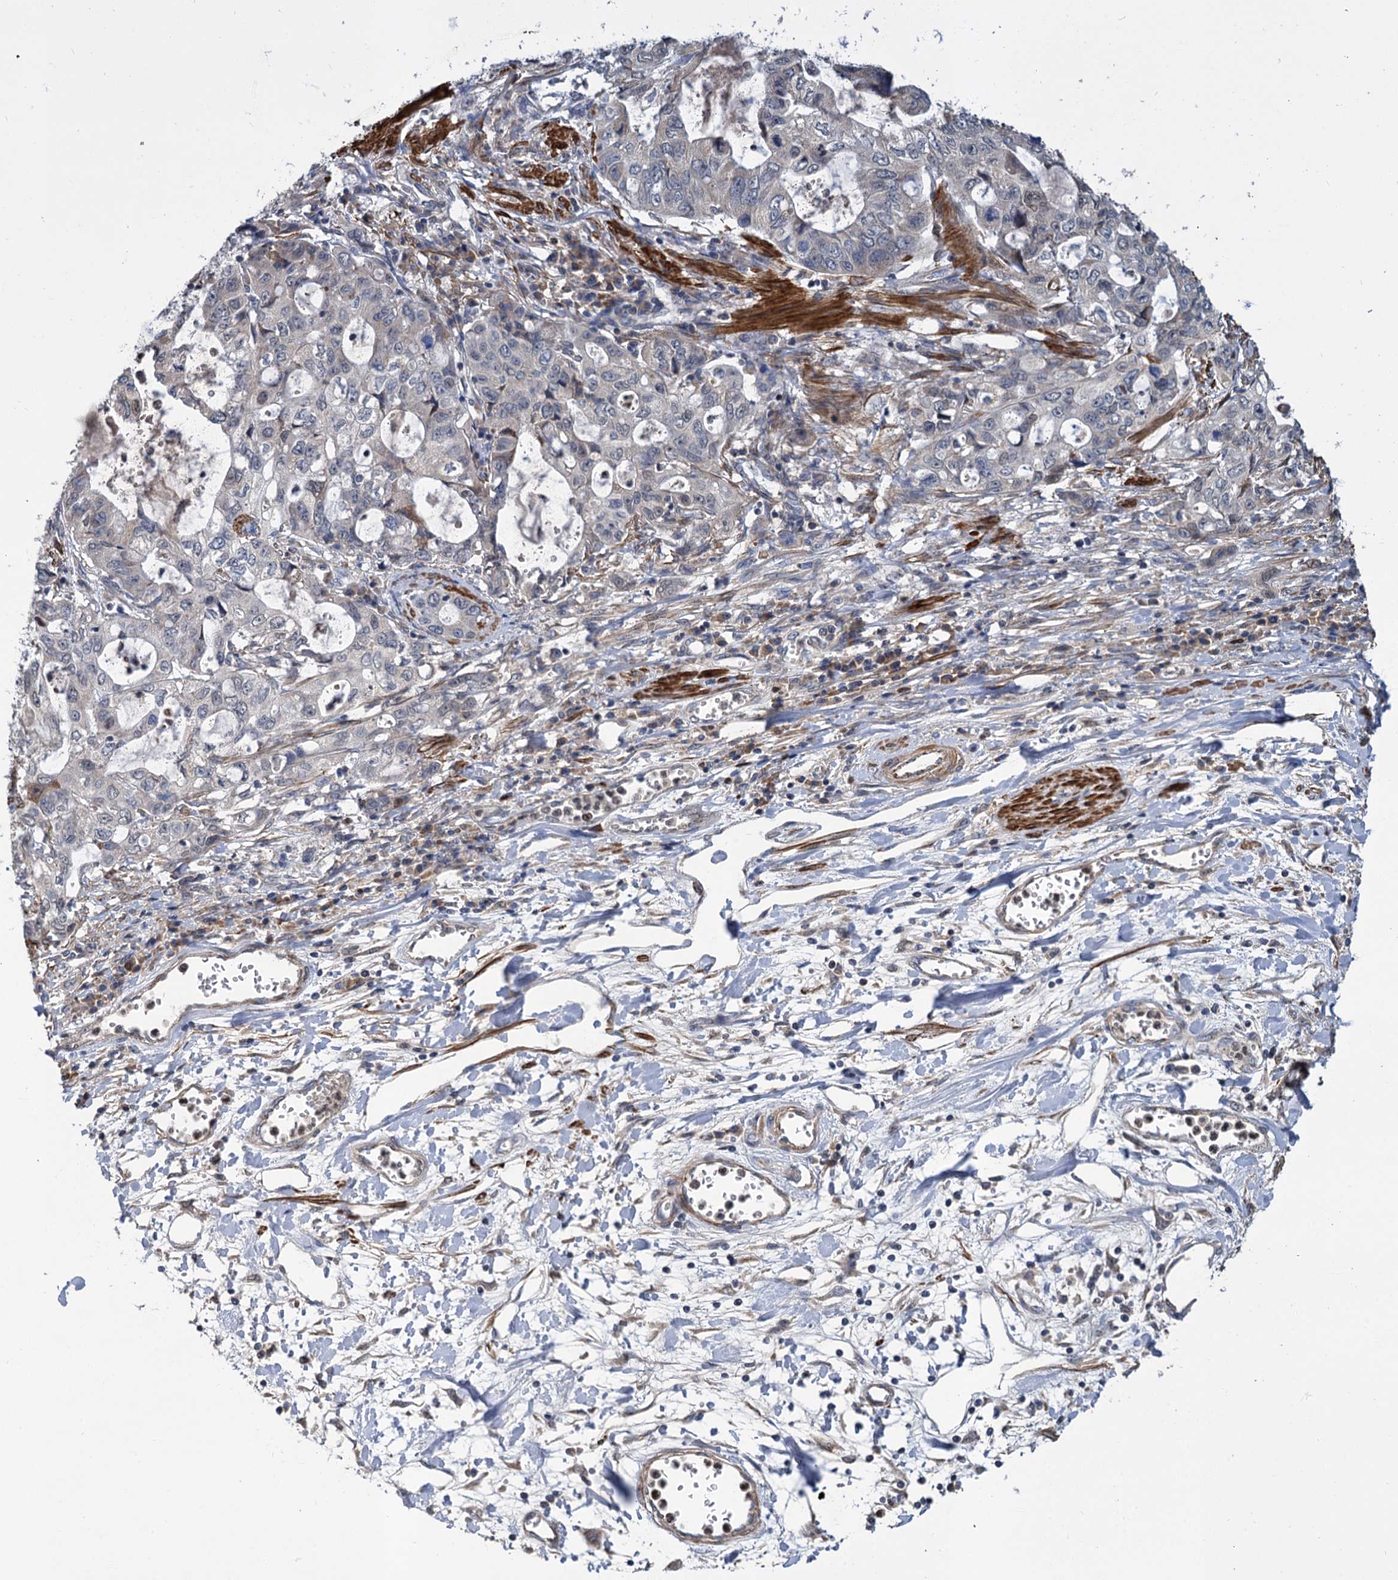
{"staining": {"intensity": "negative", "quantity": "none", "location": "none"}, "tissue": "stomach cancer", "cell_type": "Tumor cells", "image_type": "cancer", "snomed": [{"axis": "morphology", "description": "Adenocarcinoma, NOS"}, {"axis": "topography", "description": "Stomach, upper"}], "caption": "Protein analysis of stomach cancer displays no significant staining in tumor cells.", "gene": "ALKBH7", "patient": {"sex": "female", "age": 52}}